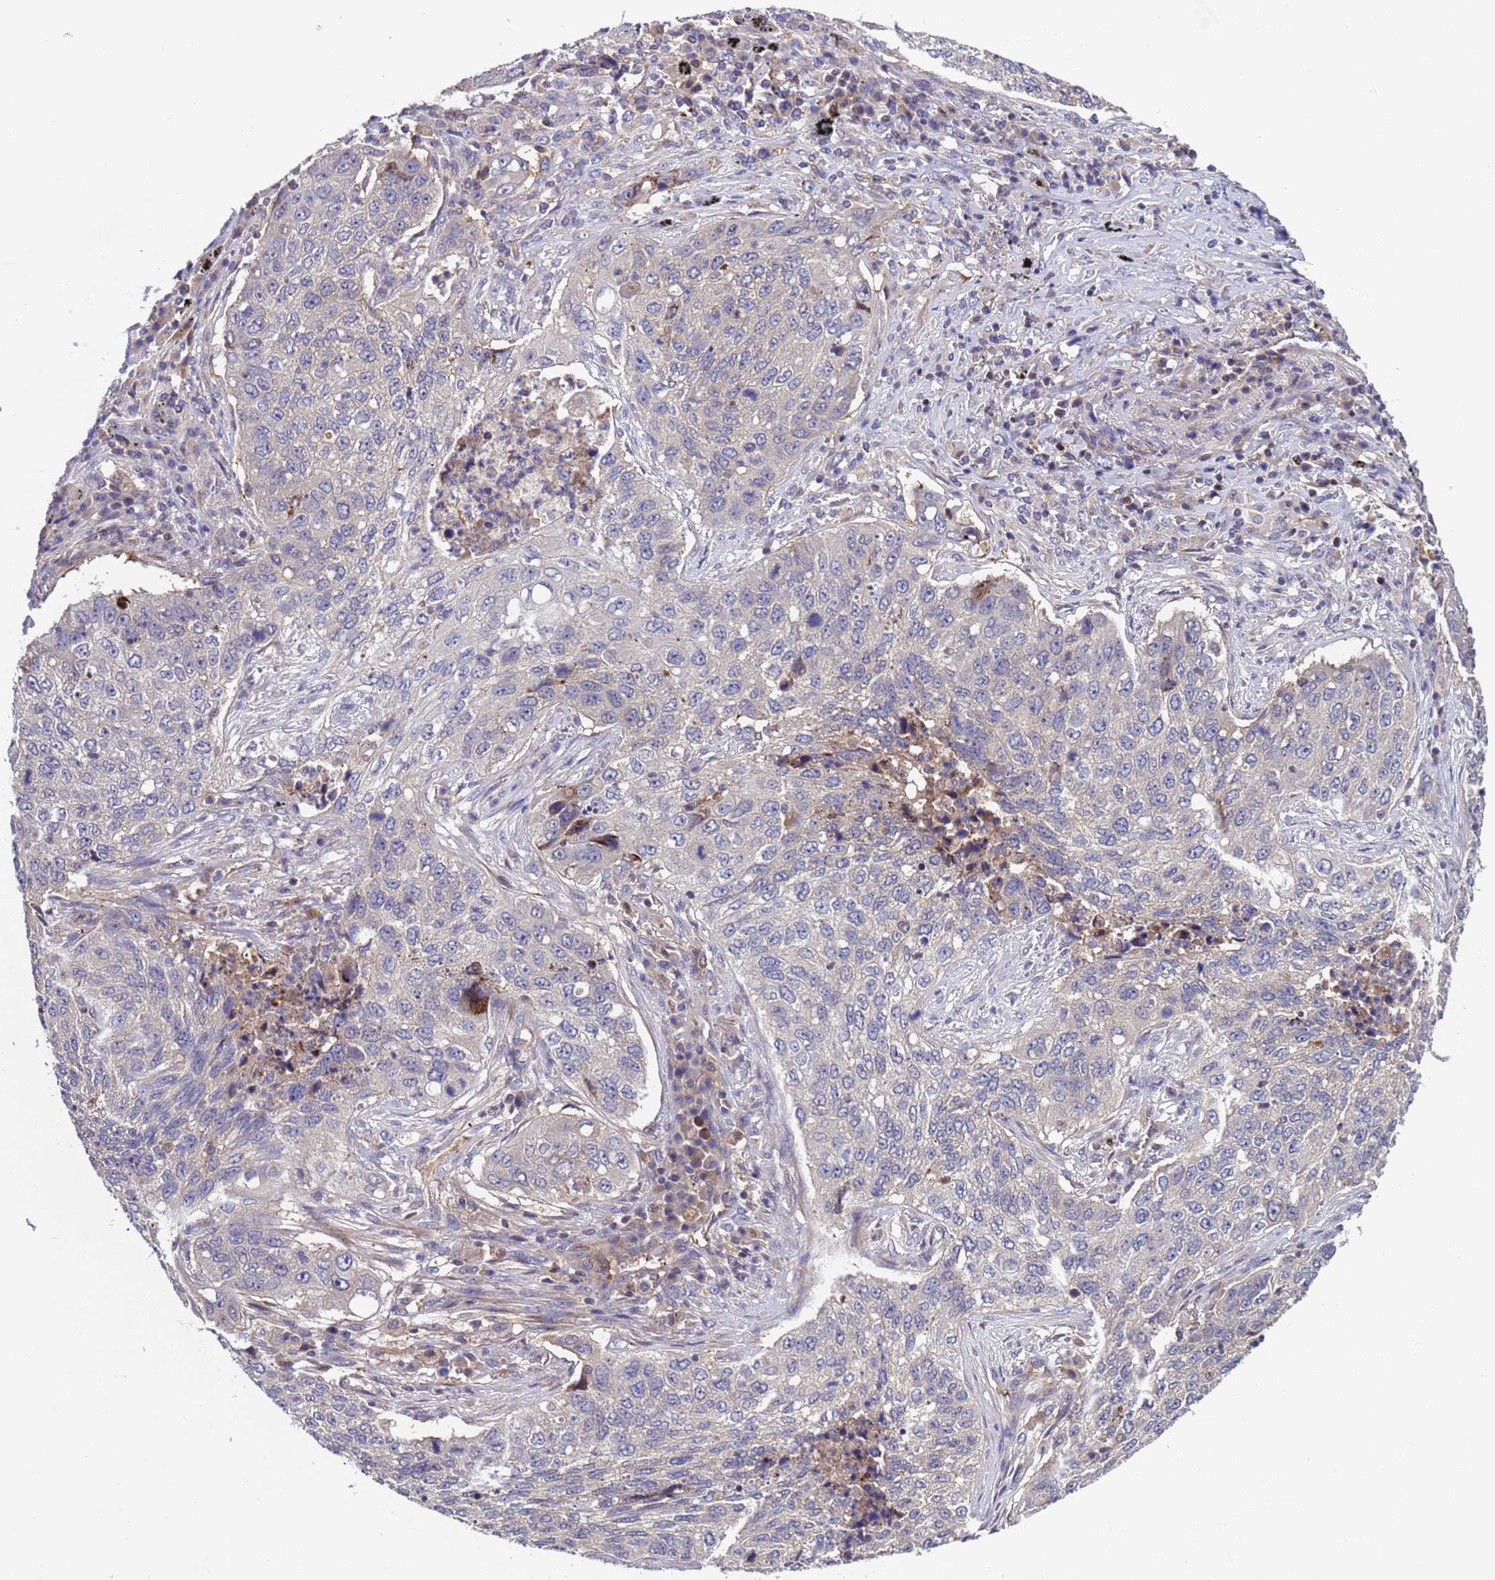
{"staining": {"intensity": "negative", "quantity": "none", "location": "none"}, "tissue": "lung cancer", "cell_type": "Tumor cells", "image_type": "cancer", "snomed": [{"axis": "morphology", "description": "Squamous cell carcinoma, NOS"}, {"axis": "topography", "description": "Lung"}], "caption": "Tumor cells are negative for protein expression in human lung cancer (squamous cell carcinoma). (DAB immunohistochemistry (IHC) with hematoxylin counter stain).", "gene": "PARP16", "patient": {"sex": "female", "age": 63}}